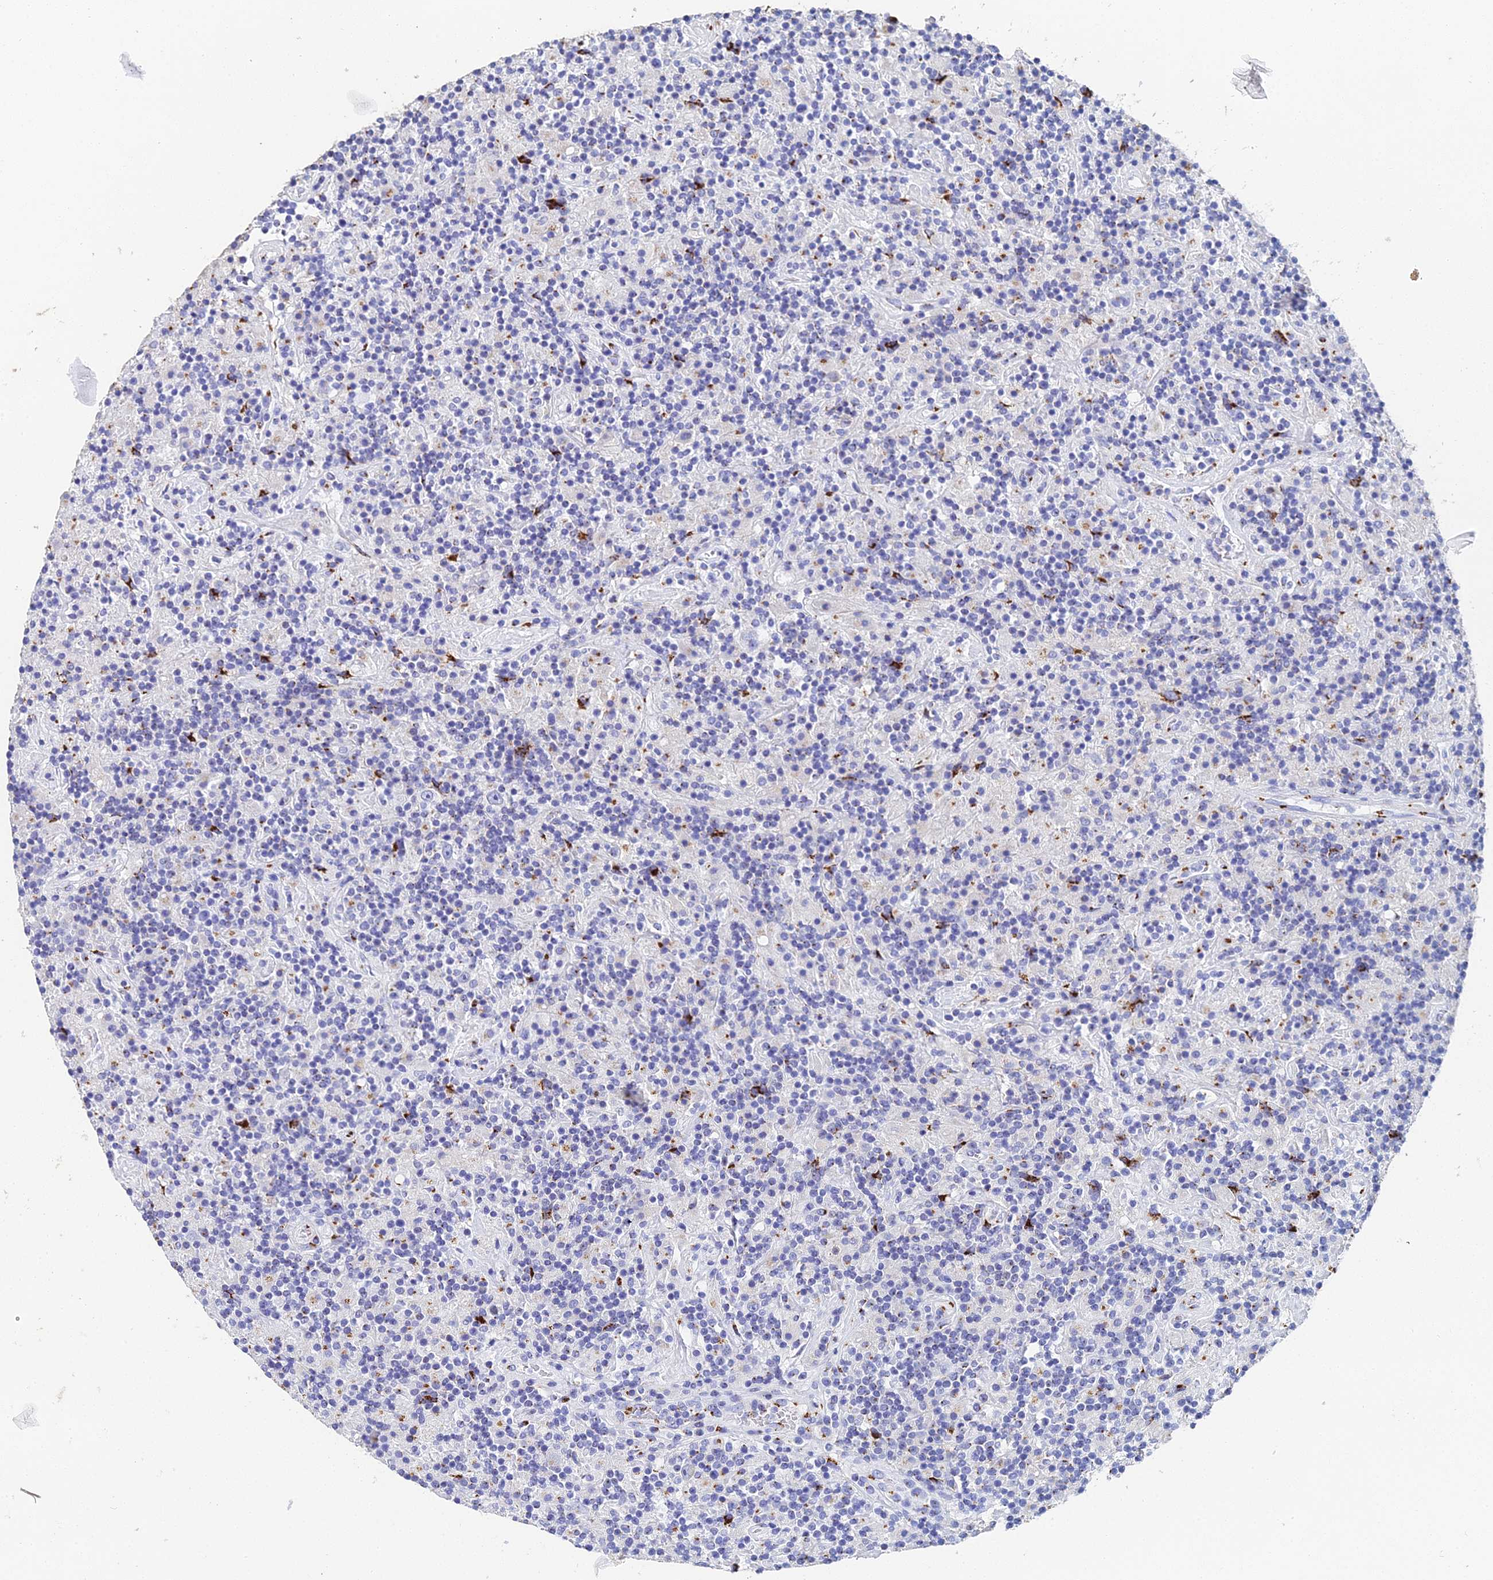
{"staining": {"intensity": "negative", "quantity": "none", "location": "none"}, "tissue": "lymphoma", "cell_type": "Tumor cells", "image_type": "cancer", "snomed": [{"axis": "morphology", "description": "Hodgkin's disease, NOS"}, {"axis": "topography", "description": "Lymph node"}], "caption": "Immunohistochemical staining of lymphoma shows no significant staining in tumor cells.", "gene": "ENSG00000268674", "patient": {"sex": "male", "age": 70}}